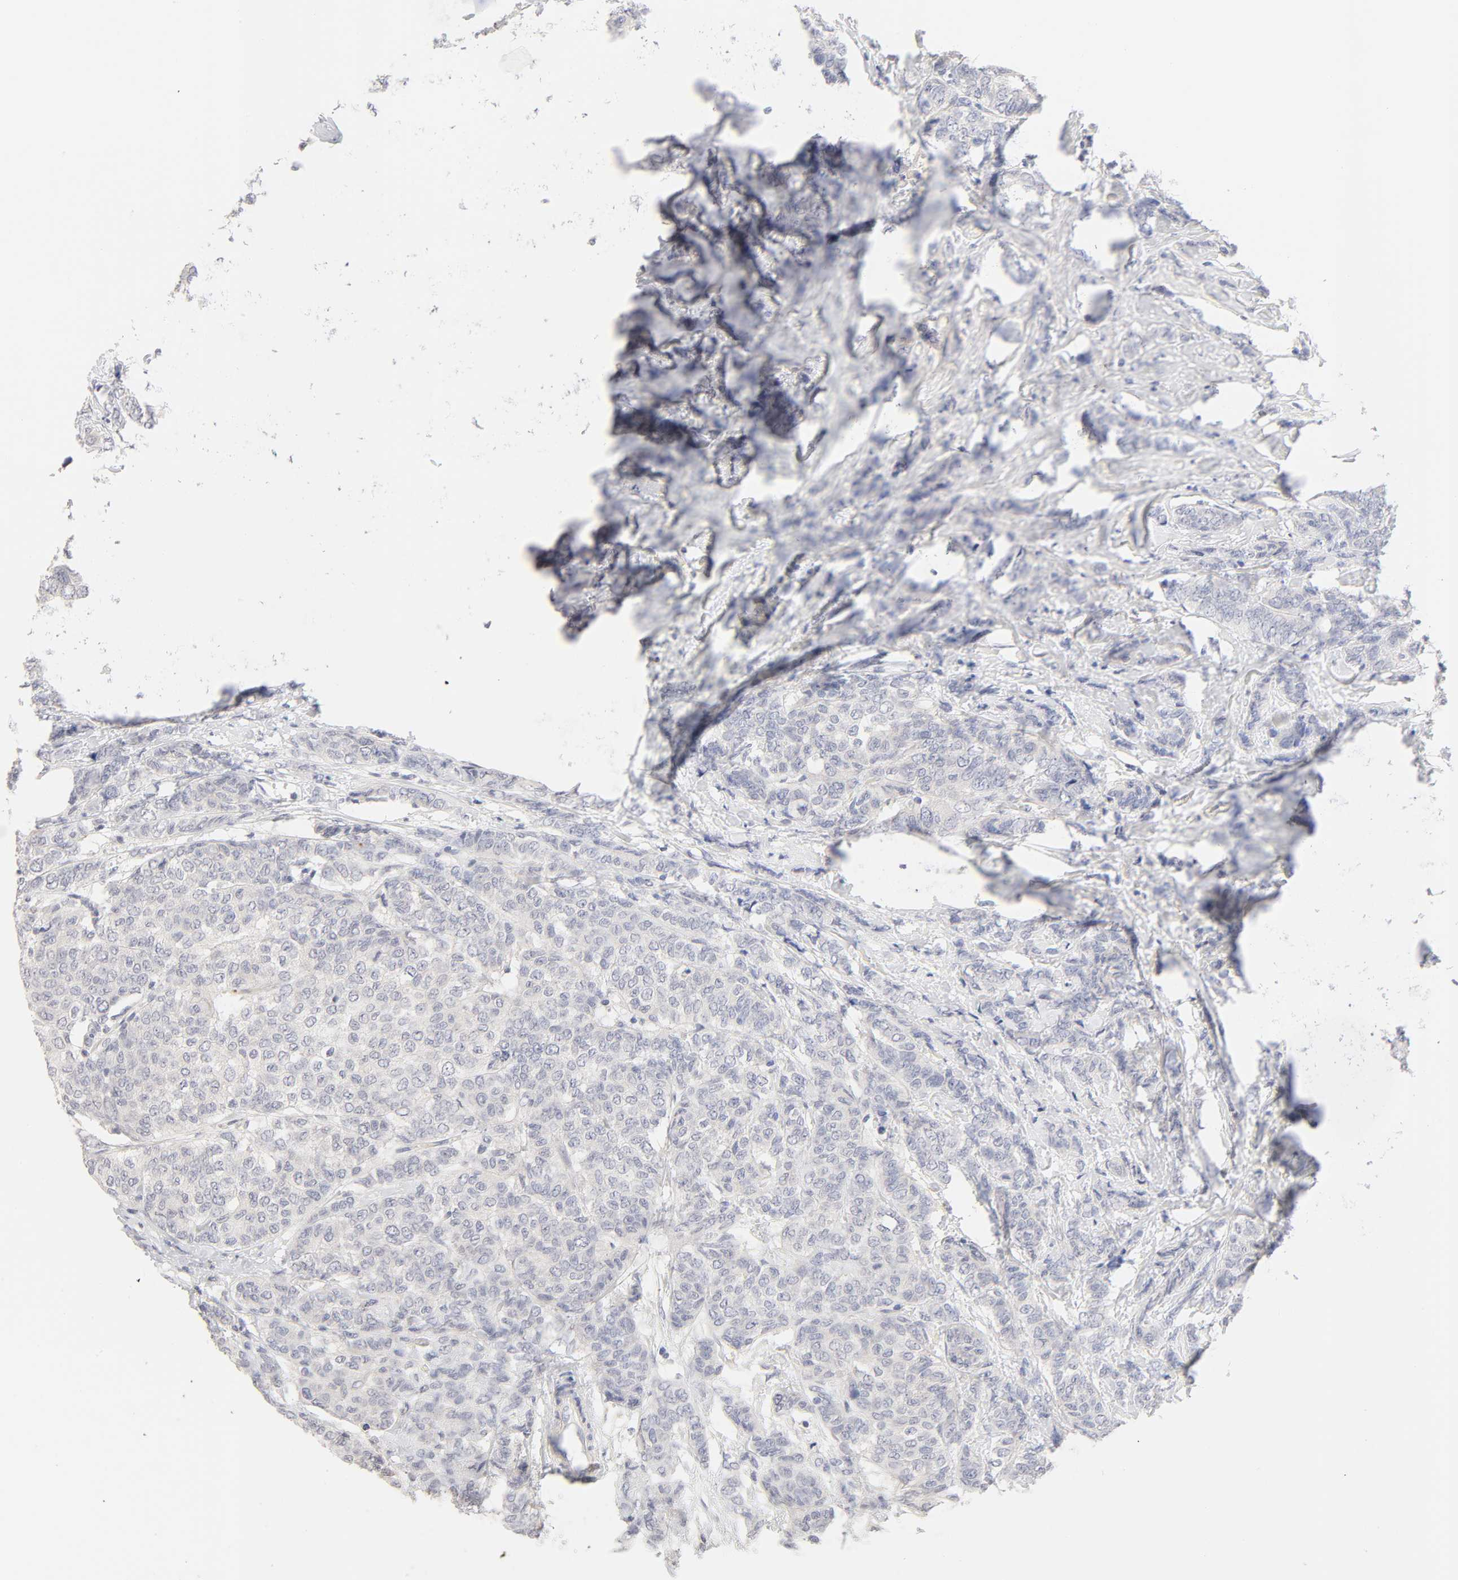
{"staining": {"intensity": "negative", "quantity": "none", "location": "none"}, "tissue": "breast cancer", "cell_type": "Tumor cells", "image_type": "cancer", "snomed": [{"axis": "morphology", "description": "Lobular carcinoma"}, {"axis": "topography", "description": "Breast"}], "caption": "Immunohistochemical staining of lobular carcinoma (breast) demonstrates no significant positivity in tumor cells.", "gene": "CYP4B1", "patient": {"sex": "female", "age": 60}}